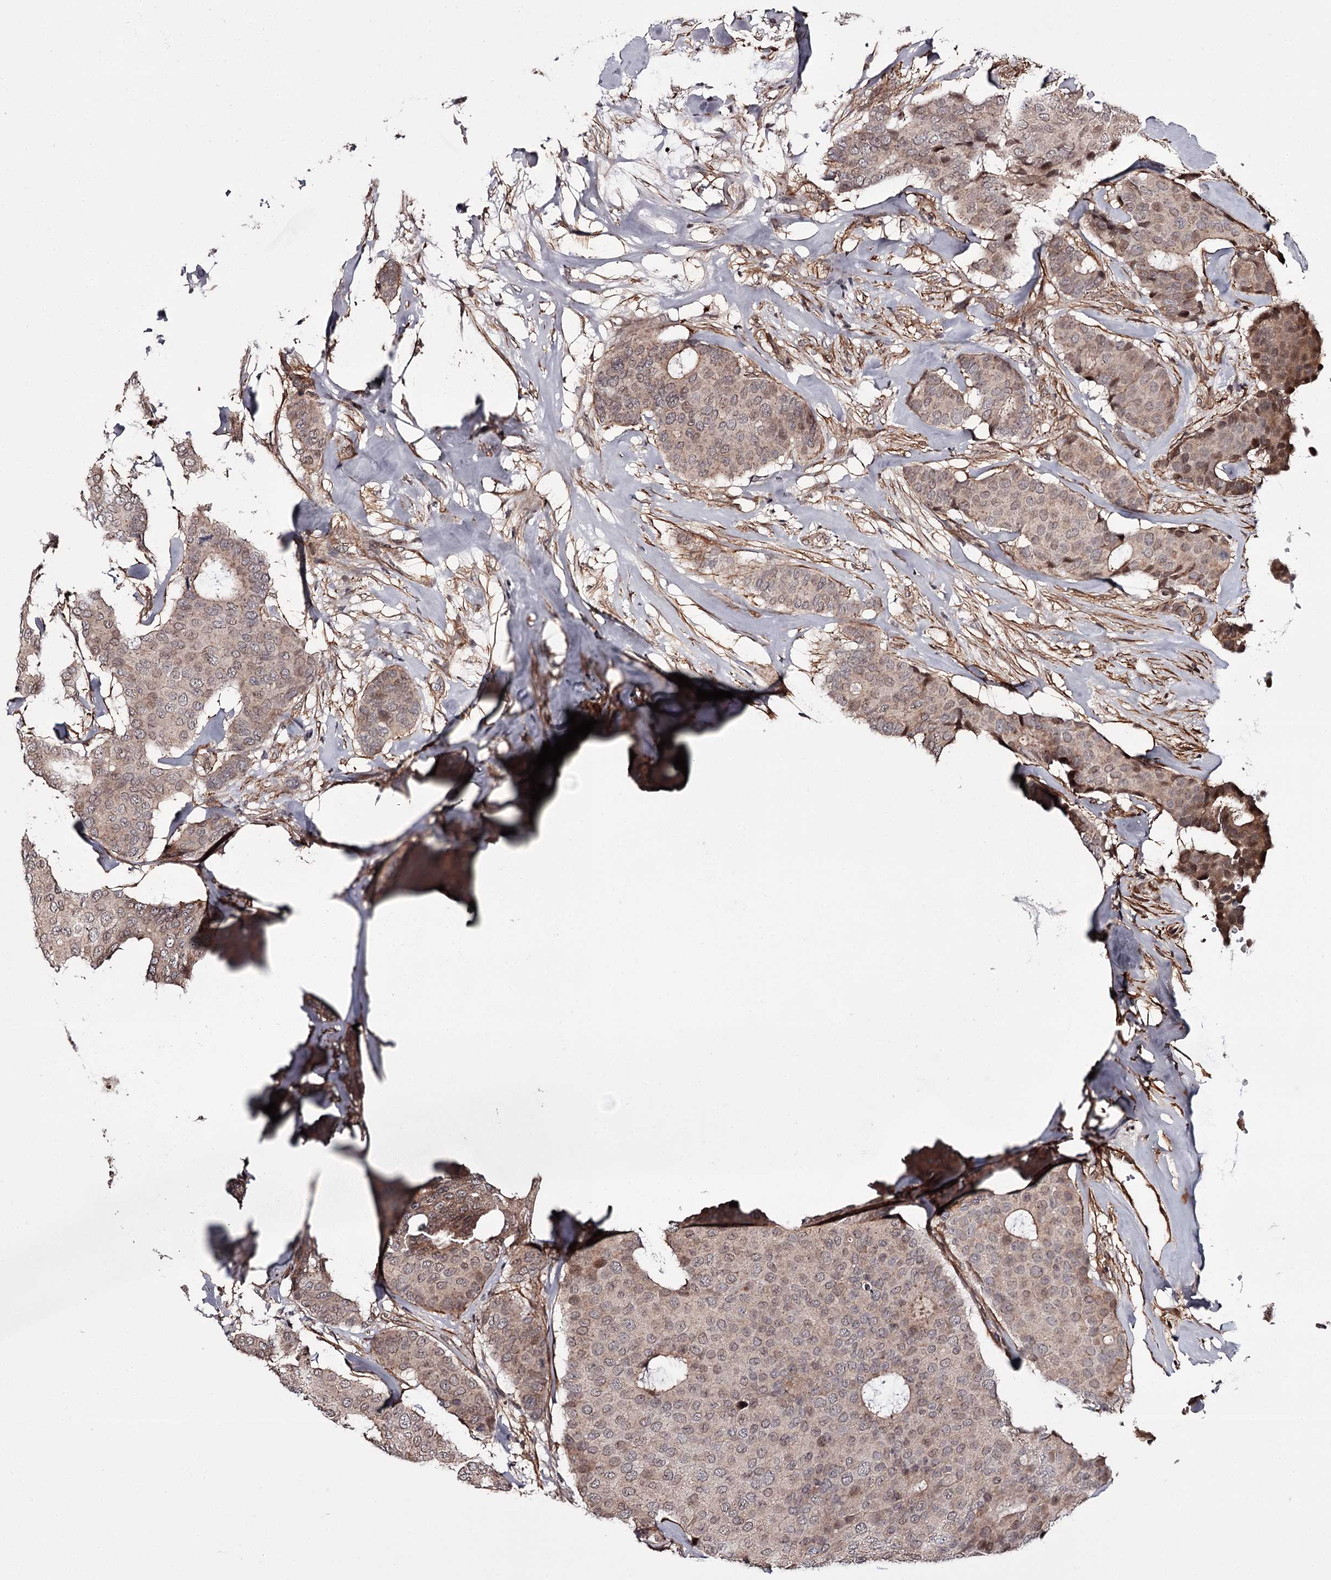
{"staining": {"intensity": "weak", "quantity": ">75%", "location": "nuclear"}, "tissue": "breast cancer", "cell_type": "Tumor cells", "image_type": "cancer", "snomed": [{"axis": "morphology", "description": "Duct carcinoma"}, {"axis": "topography", "description": "Breast"}], "caption": "Immunohistochemical staining of breast infiltrating ductal carcinoma displays low levels of weak nuclear protein positivity in approximately >75% of tumor cells.", "gene": "TTC33", "patient": {"sex": "female", "age": 75}}